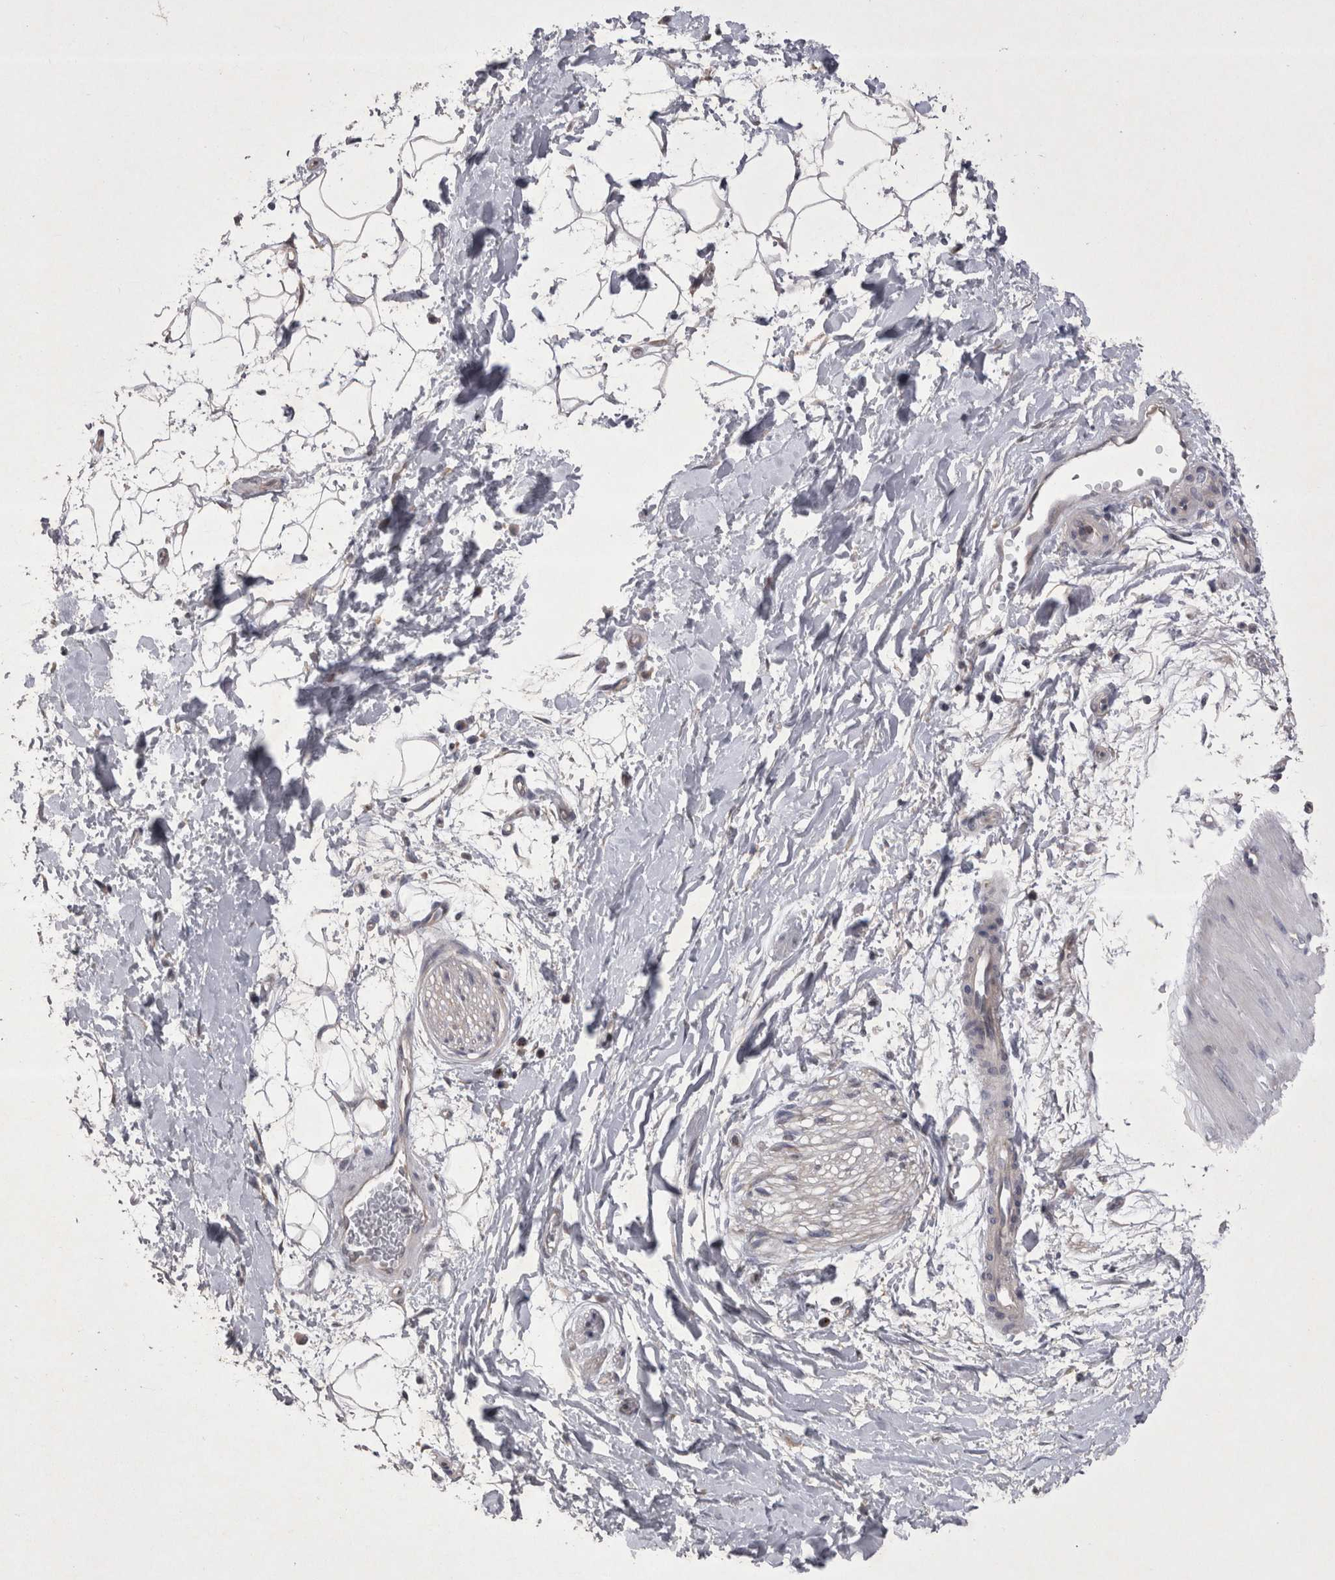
{"staining": {"intensity": "negative", "quantity": "none", "location": "none"}, "tissue": "adipose tissue", "cell_type": "Adipocytes", "image_type": "normal", "snomed": [{"axis": "morphology", "description": "Normal tissue, NOS"}, {"axis": "topography", "description": "Soft tissue"}], "caption": "High magnification brightfield microscopy of benign adipose tissue stained with DAB (brown) and counterstained with hematoxylin (blue): adipocytes show no significant staining. Brightfield microscopy of IHC stained with DAB (3,3'-diaminobenzidine) (brown) and hematoxylin (blue), captured at high magnification.", "gene": "CTBS", "patient": {"sex": "male", "age": 72}}